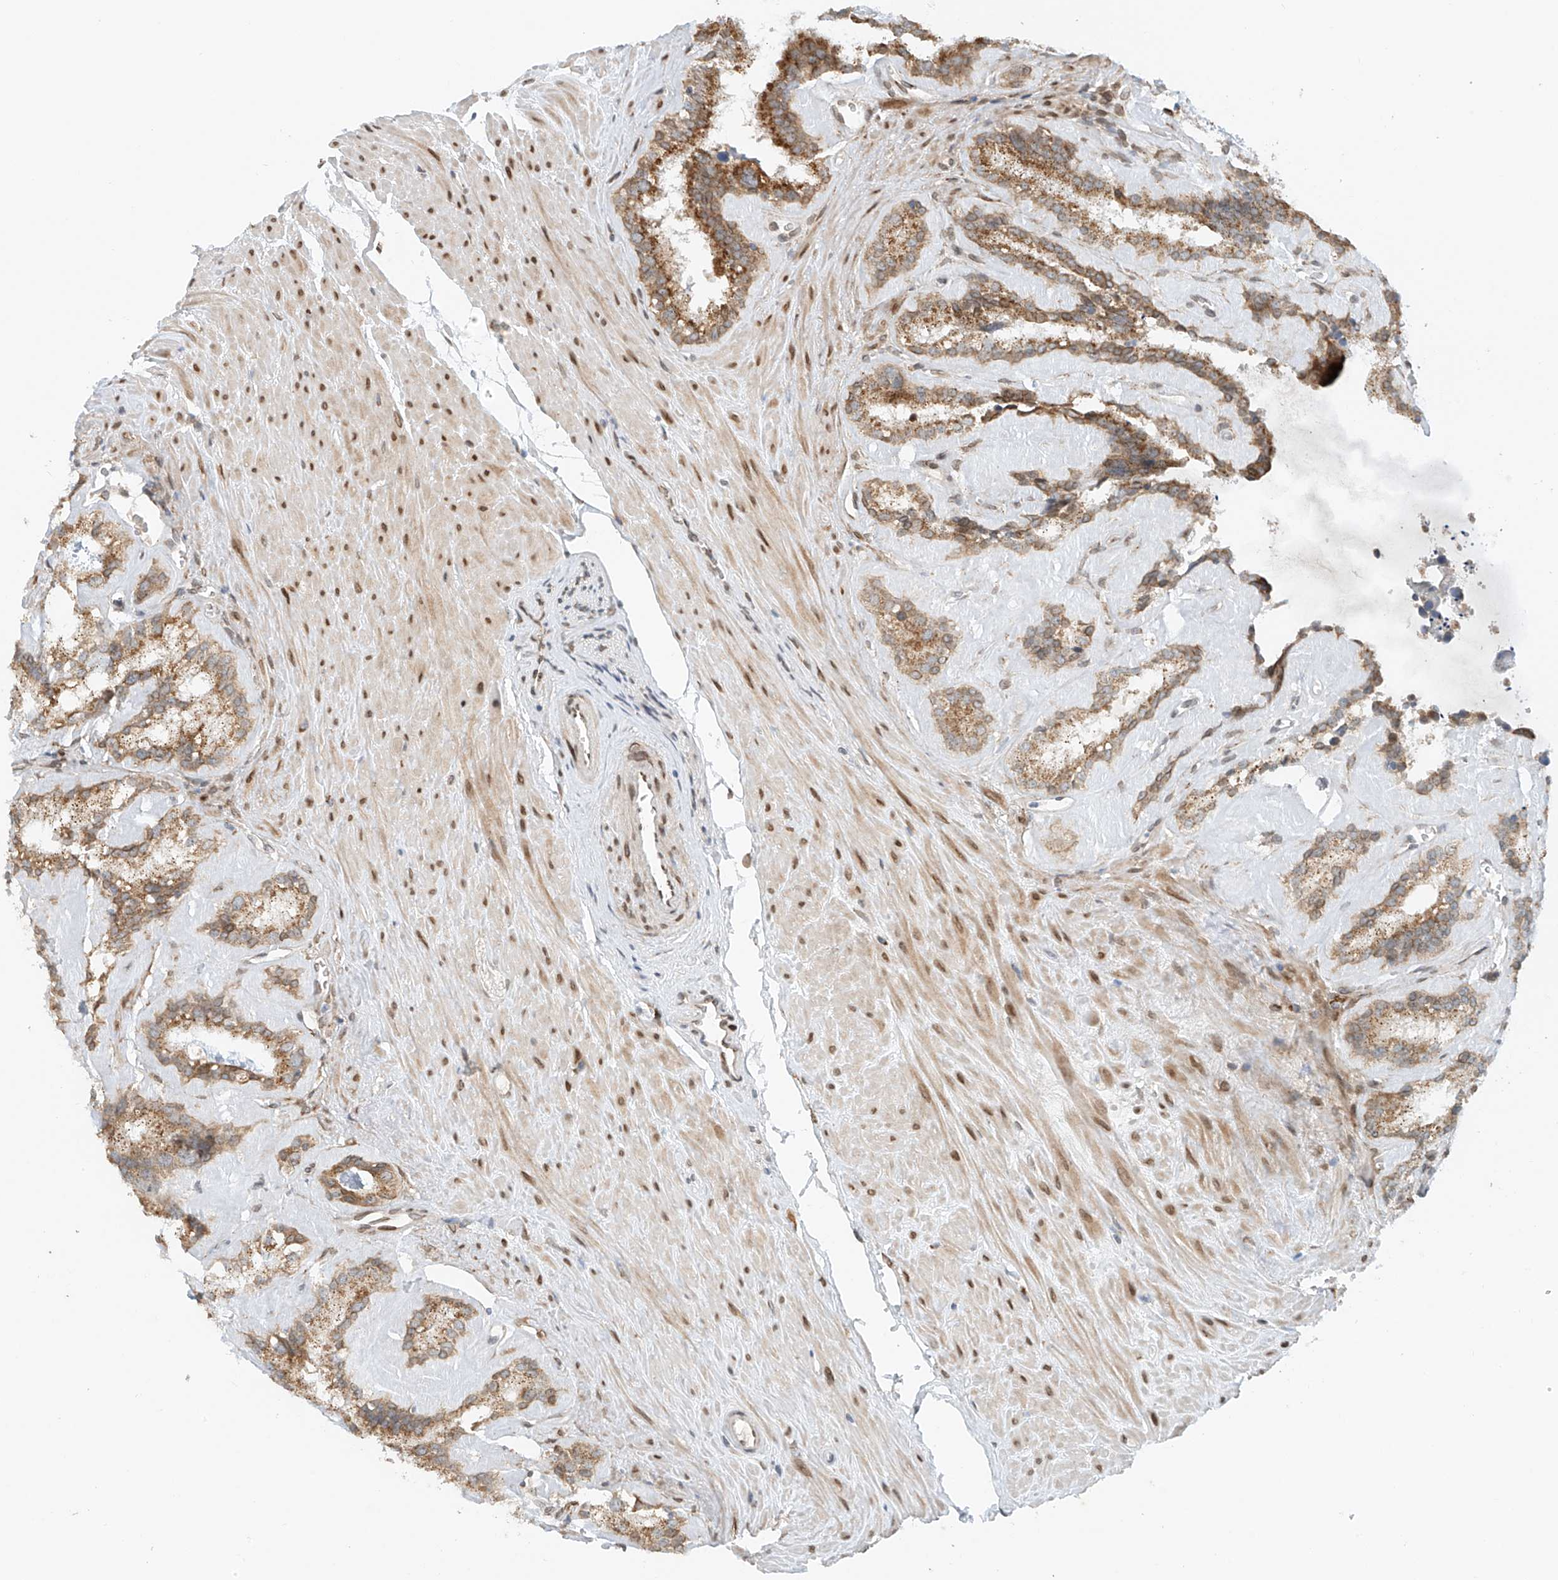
{"staining": {"intensity": "moderate", "quantity": ">75%", "location": "cytoplasmic/membranous"}, "tissue": "seminal vesicle", "cell_type": "Glandular cells", "image_type": "normal", "snomed": [{"axis": "morphology", "description": "Normal tissue, NOS"}, {"axis": "topography", "description": "Prostate"}, {"axis": "topography", "description": "Seminal veicle"}], "caption": "Immunohistochemistry (DAB (3,3'-diaminobenzidine)) staining of benign seminal vesicle reveals moderate cytoplasmic/membranous protein expression in approximately >75% of glandular cells. The protein is shown in brown color, while the nuclei are stained blue.", "gene": "STARD9", "patient": {"sex": "male", "age": 59}}